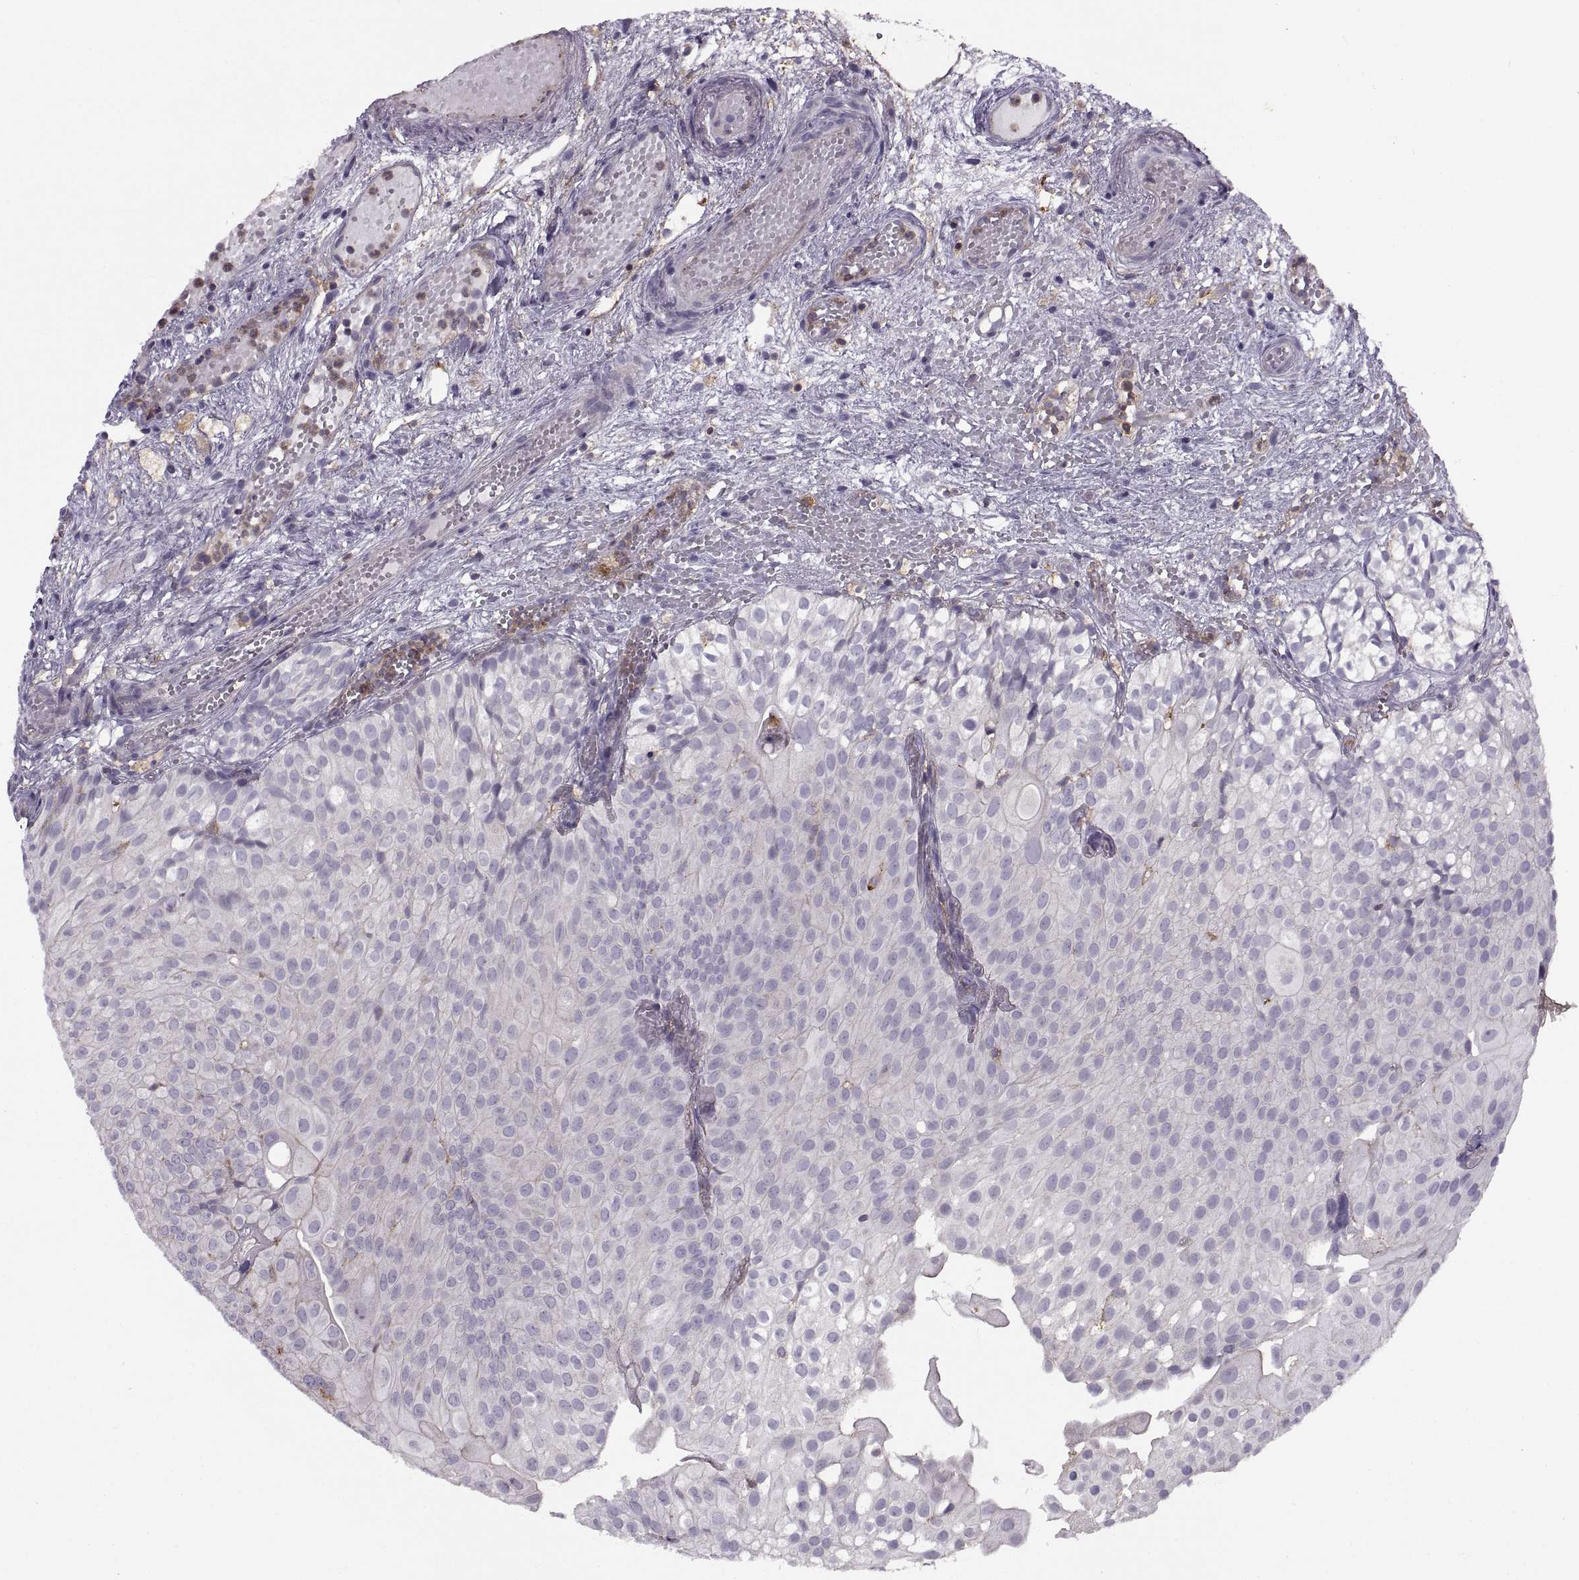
{"staining": {"intensity": "negative", "quantity": "none", "location": "none"}, "tissue": "urothelial cancer", "cell_type": "Tumor cells", "image_type": "cancer", "snomed": [{"axis": "morphology", "description": "Urothelial carcinoma, Low grade"}, {"axis": "topography", "description": "Urinary bladder"}], "caption": "IHC micrograph of neoplastic tissue: low-grade urothelial carcinoma stained with DAB exhibits no significant protein positivity in tumor cells.", "gene": "RALB", "patient": {"sex": "male", "age": 72}}